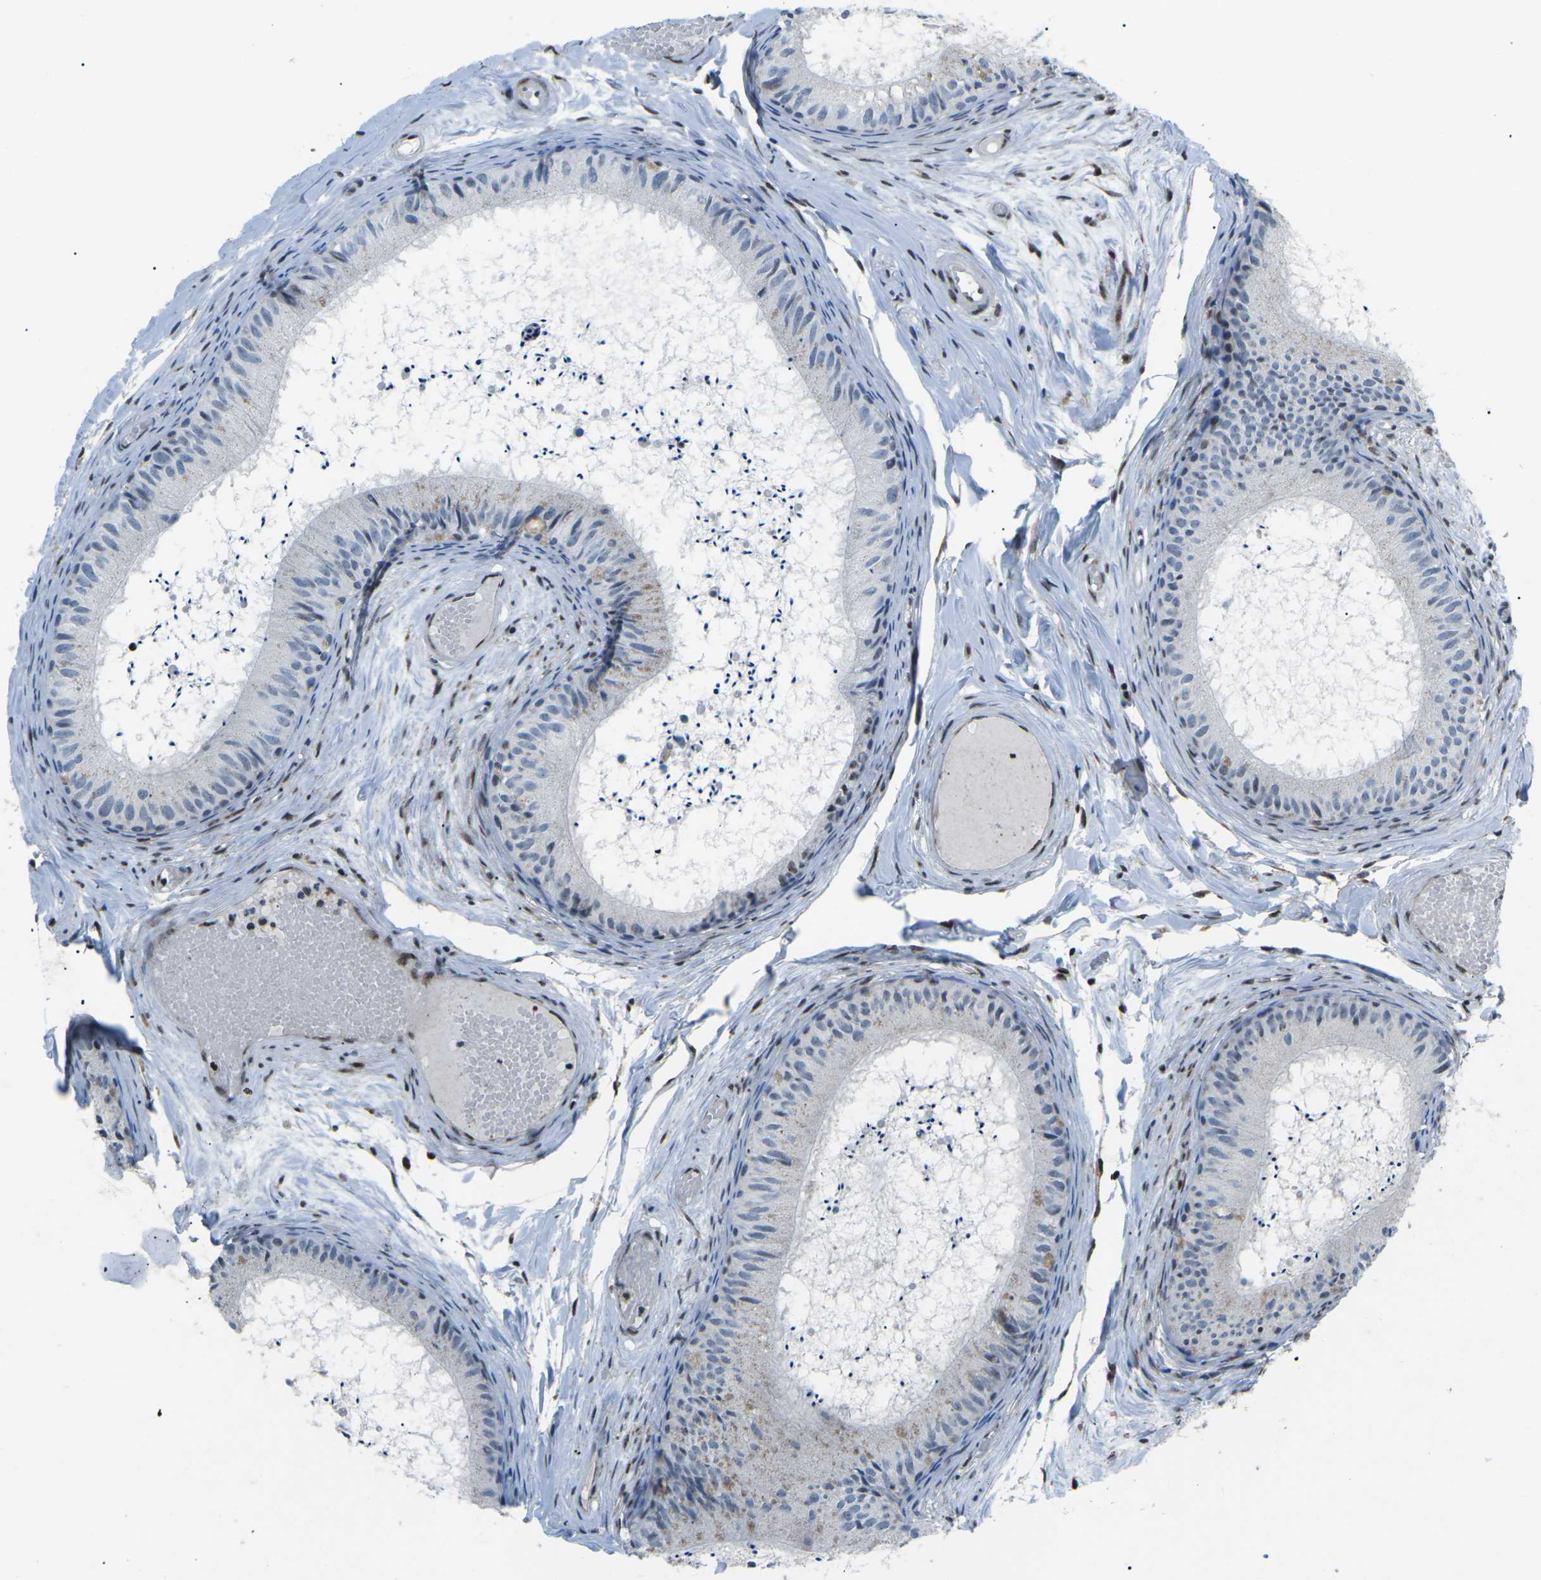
{"staining": {"intensity": "moderate", "quantity": "<25%", "location": "nuclear"}, "tissue": "epididymis", "cell_type": "Glandular cells", "image_type": "normal", "snomed": [{"axis": "morphology", "description": "Normal tissue, NOS"}, {"axis": "topography", "description": "Epididymis"}], "caption": "Benign epididymis was stained to show a protein in brown. There is low levels of moderate nuclear staining in about <25% of glandular cells. (DAB IHC, brown staining for protein, blue staining for nuclei).", "gene": "MBNL1", "patient": {"sex": "male", "age": 46}}